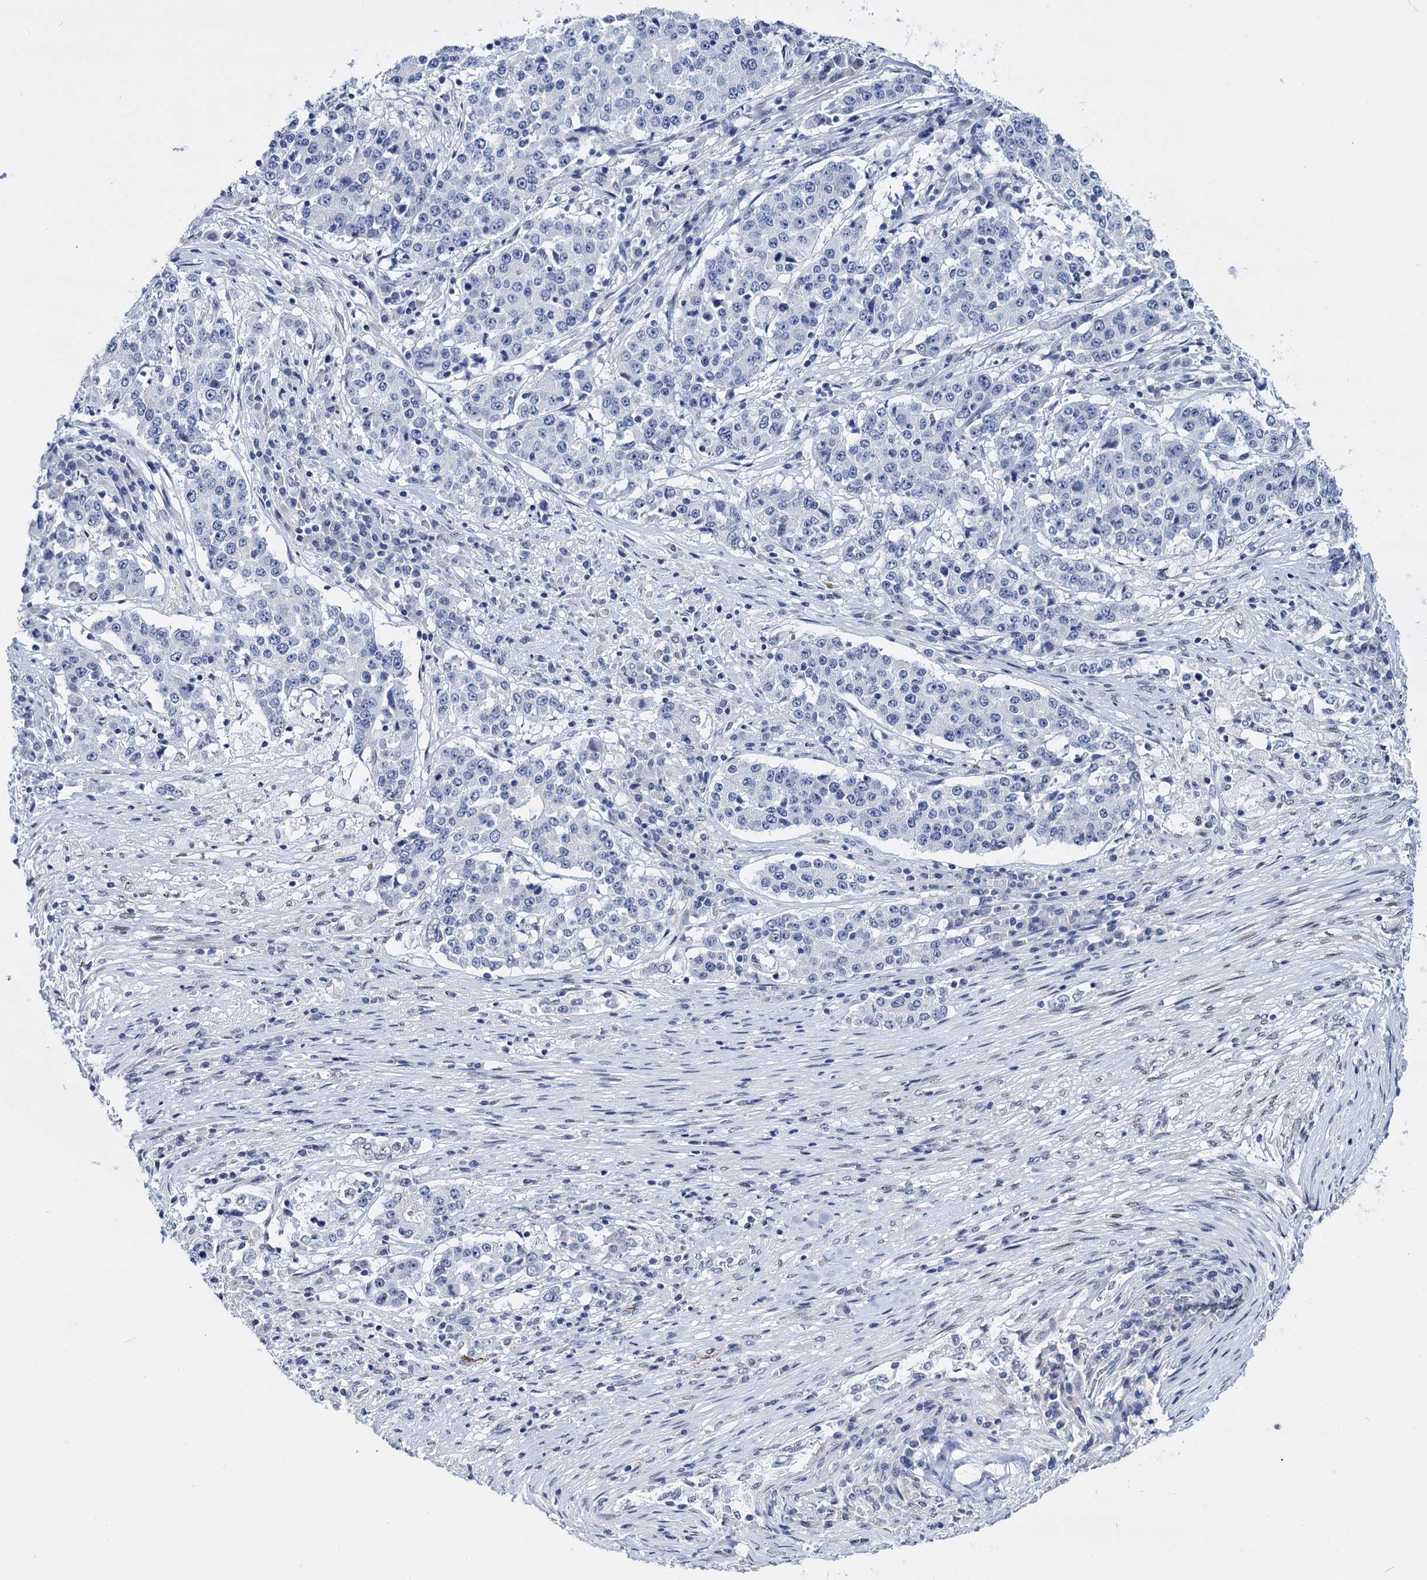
{"staining": {"intensity": "negative", "quantity": "none", "location": "none"}, "tissue": "stomach cancer", "cell_type": "Tumor cells", "image_type": "cancer", "snomed": [{"axis": "morphology", "description": "Adenocarcinoma, NOS"}, {"axis": "topography", "description": "Stomach"}], "caption": "An immunohistochemistry (IHC) micrograph of stomach cancer (adenocarcinoma) is shown. There is no staining in tumor cells of stomach cancer (adenocarcinoma). (DAB (3,3'-diaminobenzidine) immunohistochemistry (IHC), high magnification).", "gene": "MAGEA4", "patient": {"sex": "male", "age": 59}}